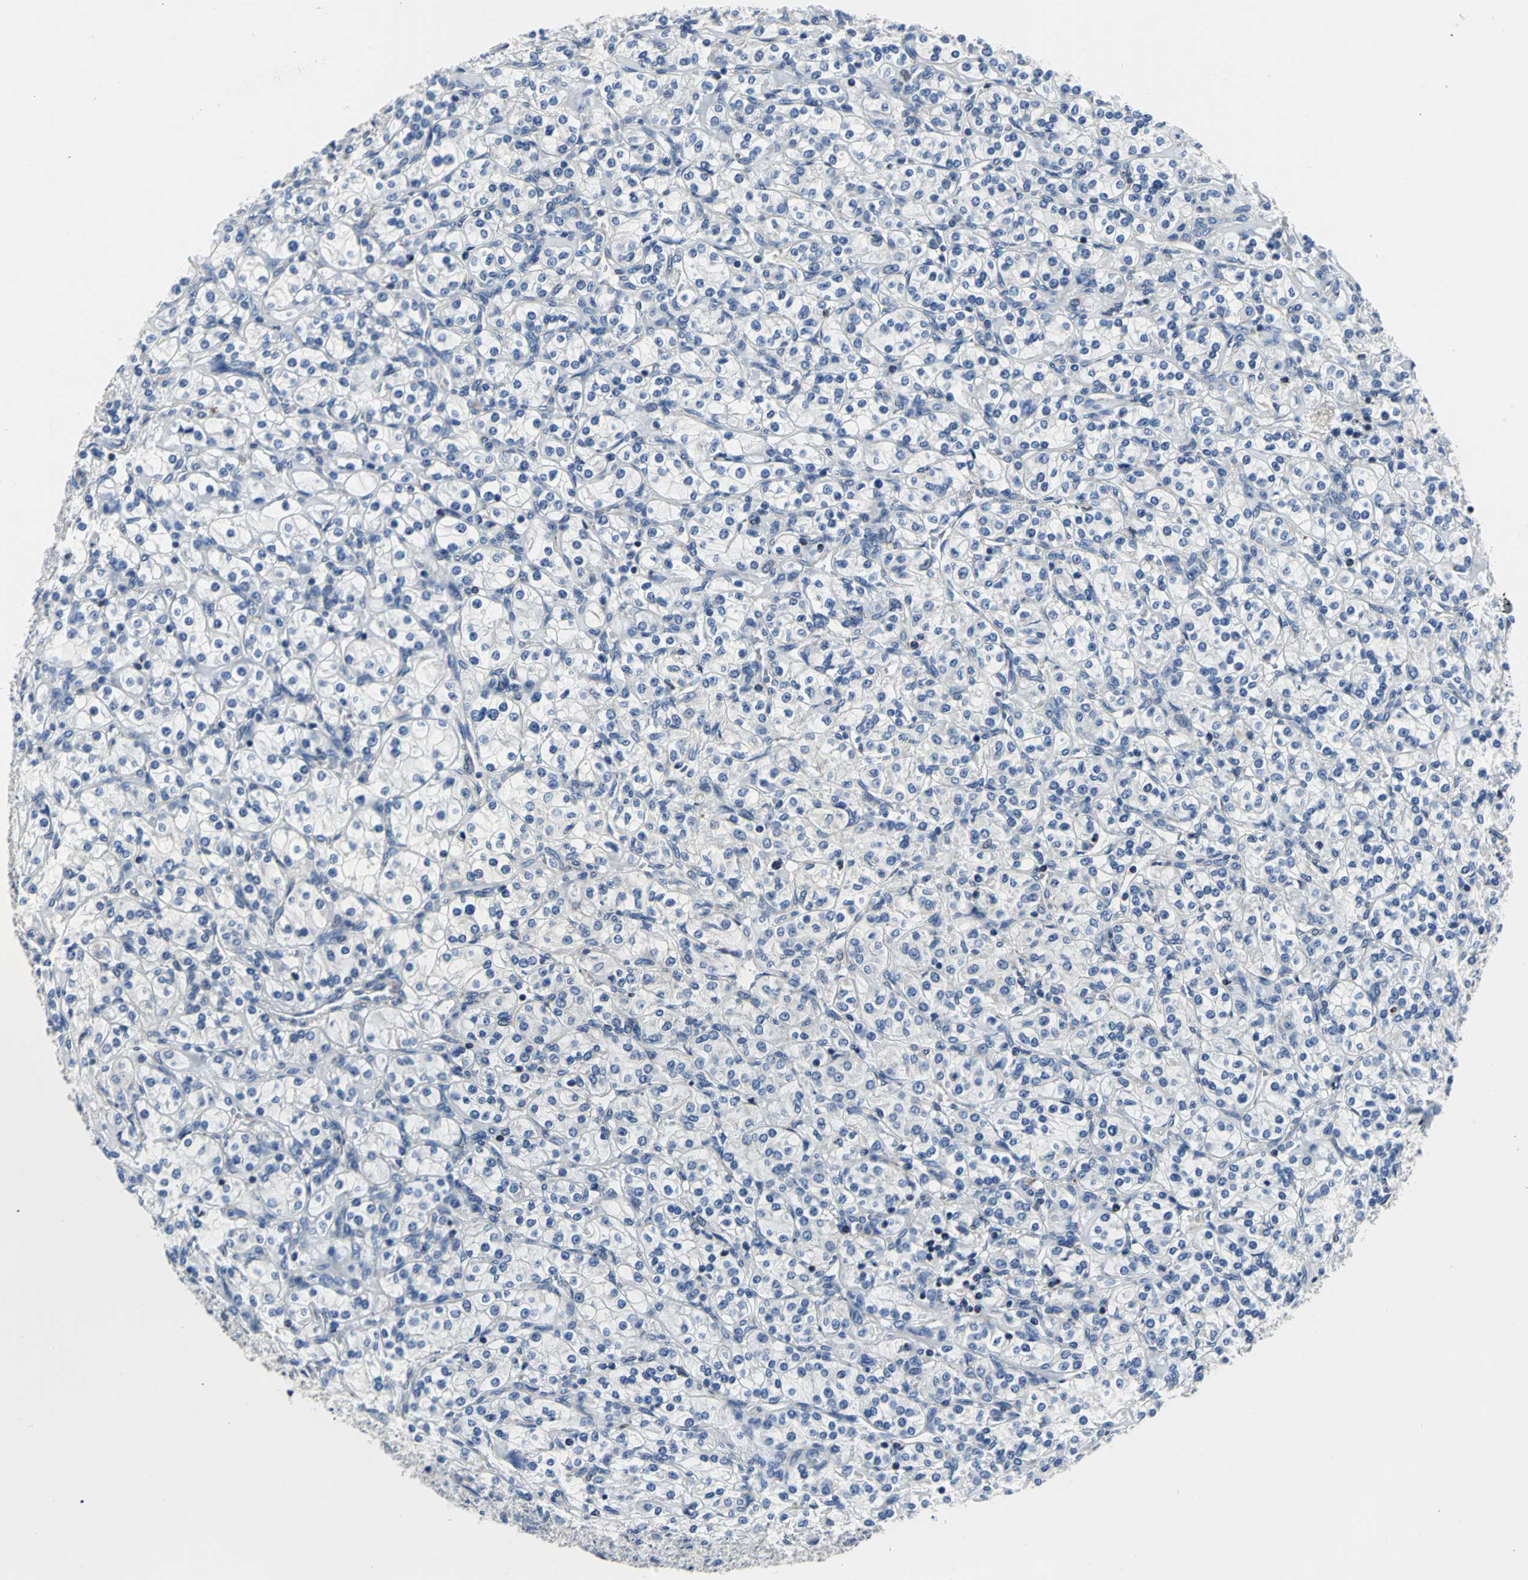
{"staining": {"intensity": "negative", "quantity": "none", "location": "none"}, "tissue": "renal cancer", "cell_type": "Tumor cells", "image_type": "cancer", "snomed": [{"axis": "morphology", "description": "Adenocarcinoma, NOS"}, {"axis": "topography", "description": "Kidney"}], "caption": "The immunohistochemistry (IHC) histopathology image has no significant staining in tumor cells of renal cancer (adenocarcinoma) tissue.", "gene": "IFI6", "patient": {"sex": "male", "age": 77}}